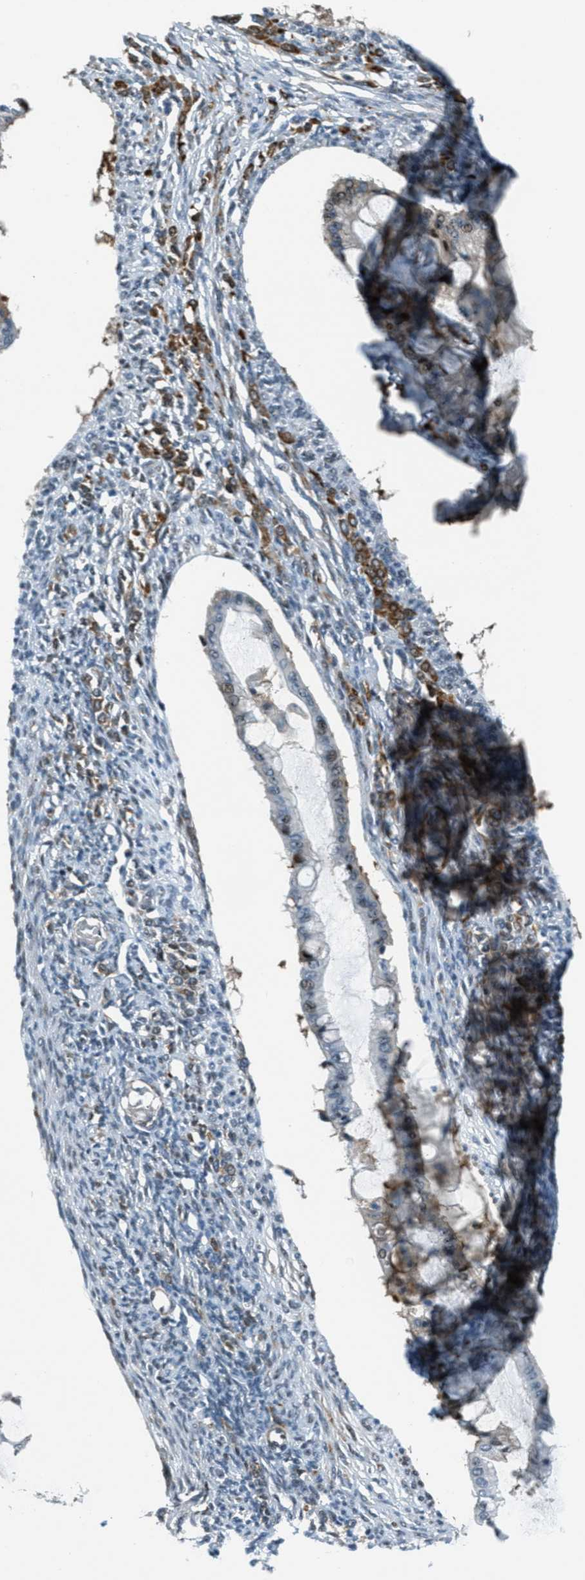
{"staining": {"intensity": "negative", "quantity": "none", "location": "none"}, "tissue": "ovarian cancer", "cell_type": "Tumor cells", "image_type": "cancer", "snomed": [{"axis": "morphology", "description": "Cystadenocarcinoma, mucinous, NOS"}, {"axis": "topography", "description": "Ovary"}], "caption": "This is a photomicrograph of immunohistochemistry (IHC) staining of ovarian cancer (mucinous cystadenocarcinoma), which shows no expression in tumor cells. The staining is performed using DAB (3,3'-diaminobenzidine) brown chromogen with nuclei counter-stained in using hematoxylin.", "gene": "ZDHHC23", "patient": {"sex": "female", "age": 73}}